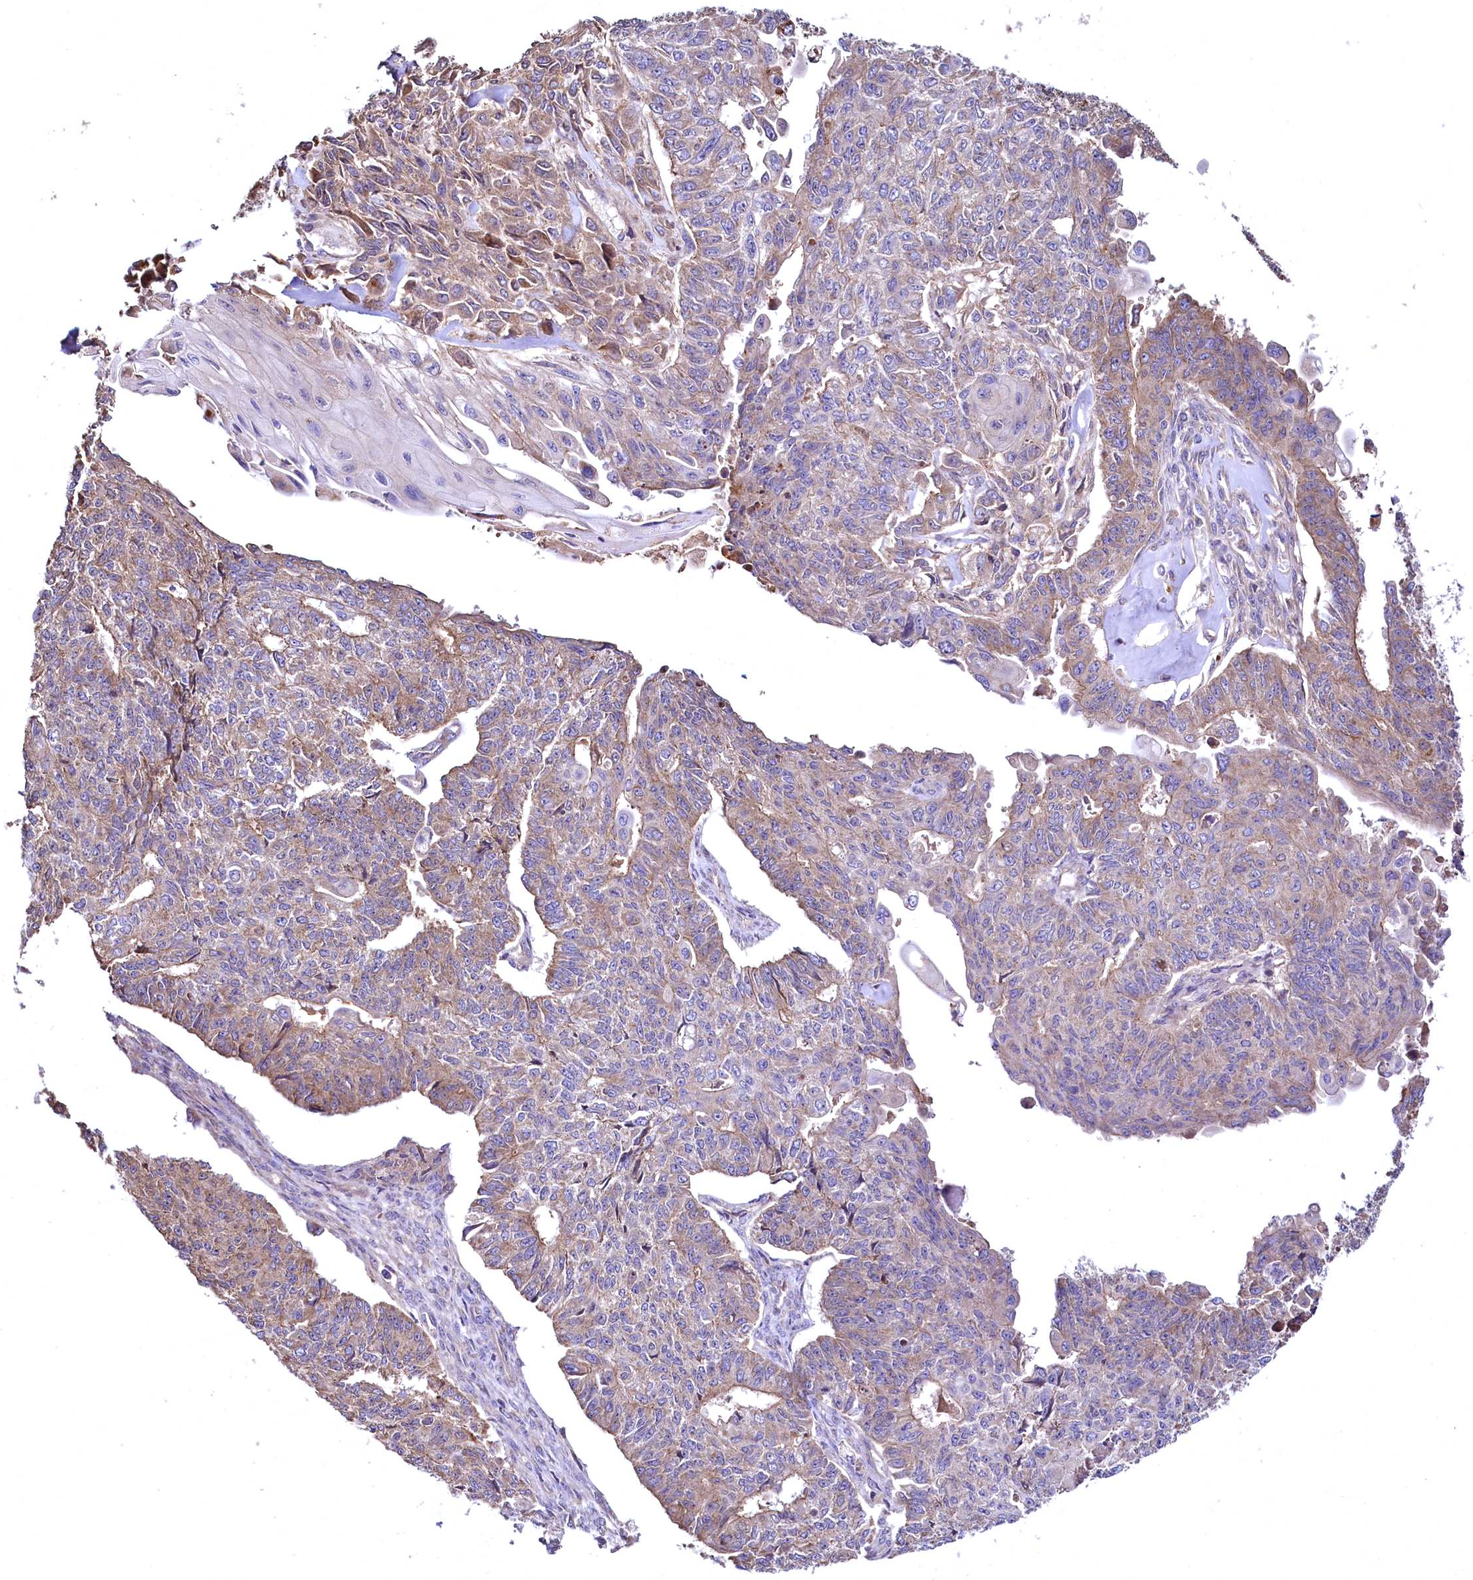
{"staining": {"intensity": "moderate", "quantity": ">75%", "location": "cytoplasmic/membranous"}, "tissue": "endometrial cancer", "cell_type": "Tumor cells", "image_type": "cancer", "snomed": [{"axis": "morphology", "description": "Adenocarcinoma, NOS"}, {"axis": "topography", "description": "Endometrium"}], "caption": "Moderate cytoplasmic/membranous protein expression is seen in approximately >75% of tumor cells in endometrial cancer (adenocarcinoma).", "gene": "TBCEL", "patient": {"sex": "female", "age": 32}}